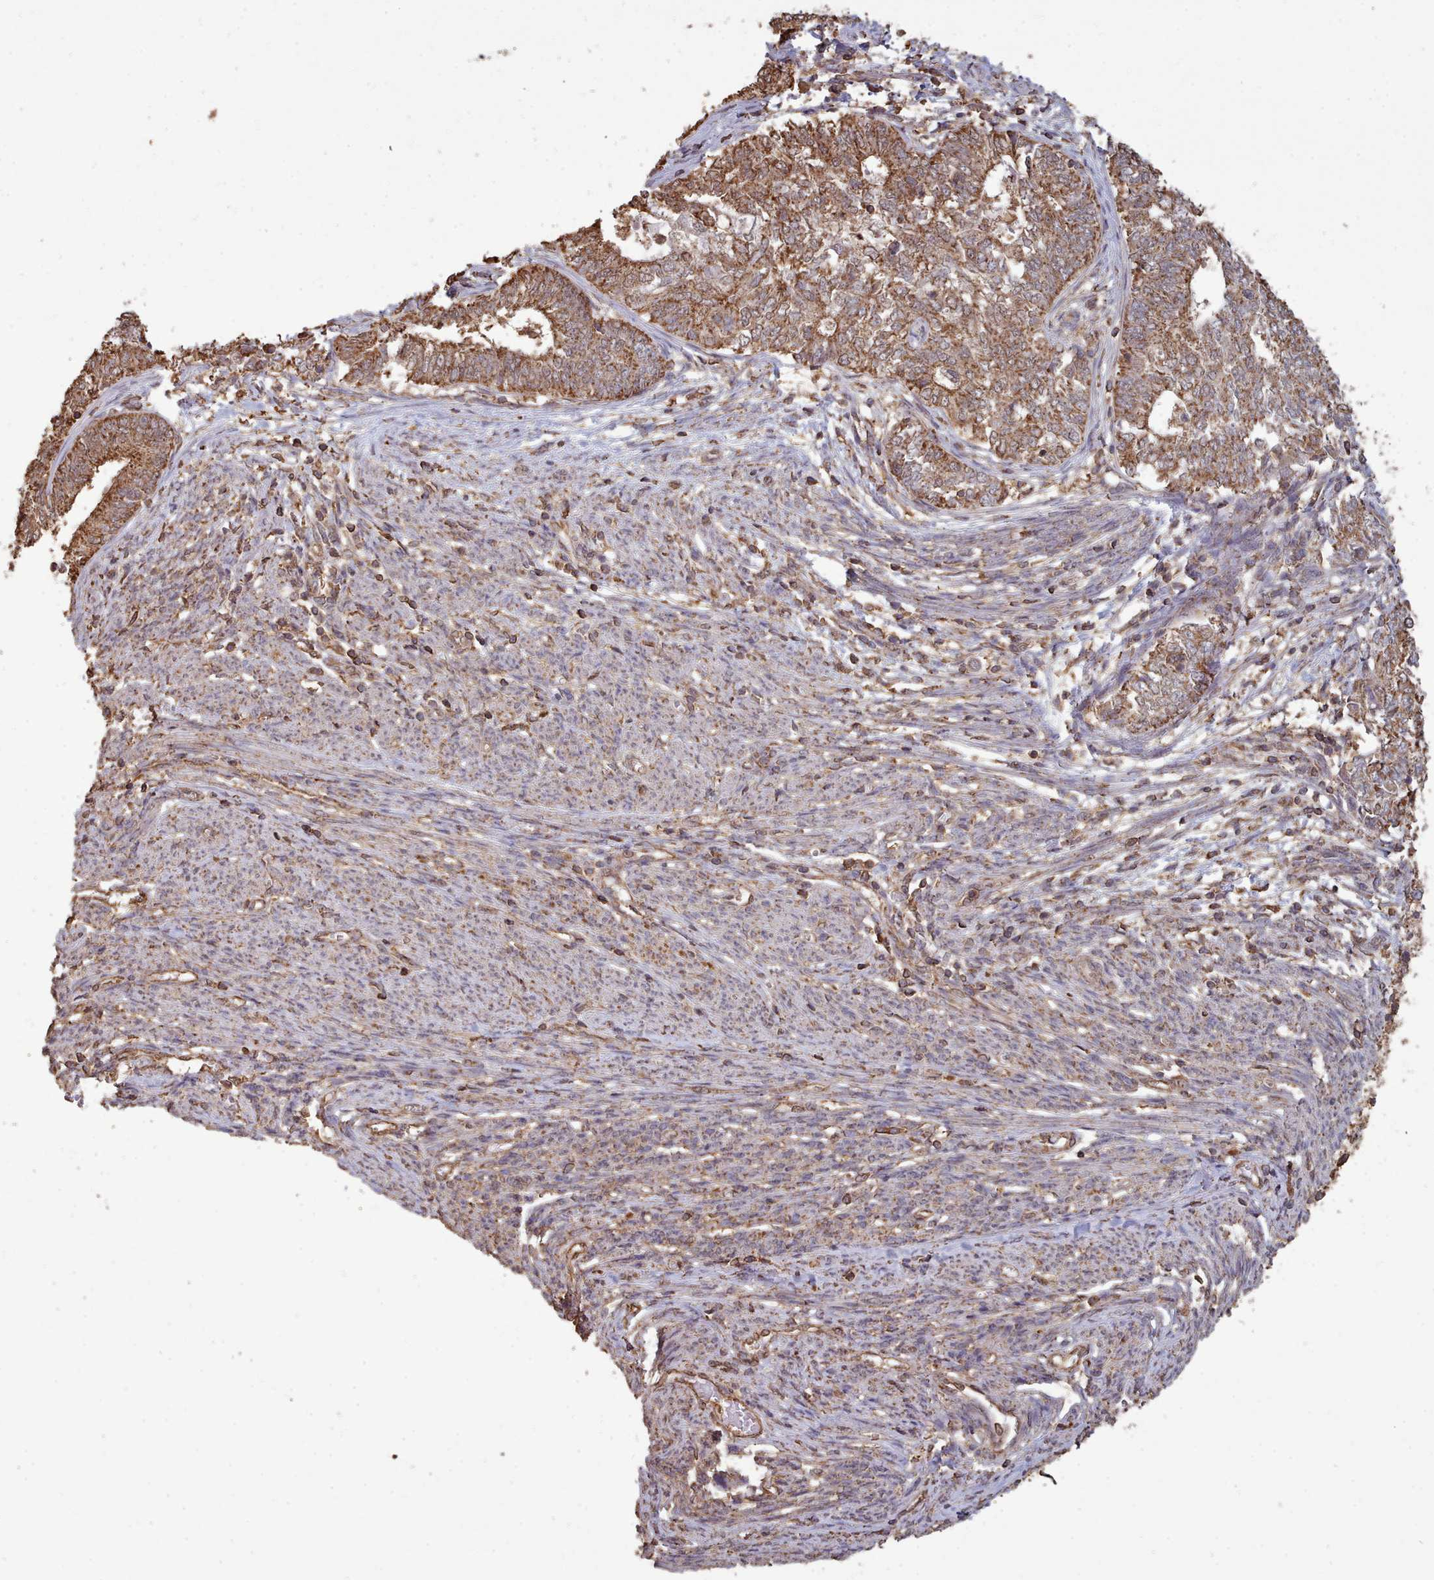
{"staining": {"intensity": "moderate", "quantity": ">75%", "location": "cytoplasmic/membranous"}, "tissue": "endometrial cancer", "cell_type": "Tumor cells", "image_type": "cancer", "snomed": [{"axis": "morphology", "description": "Adenocarcinoma, NOS"}, {"axis": "topography", "description": "Endometrium"}], "caption": "Protein expression analysis of human adenocarcinoma (endometrial) reveals moderate cytoplasmic/membranous positivity in approximately >75% of tumor cells.", "gene": "METRN", "patient": {"sex": "female", "age": 62}}